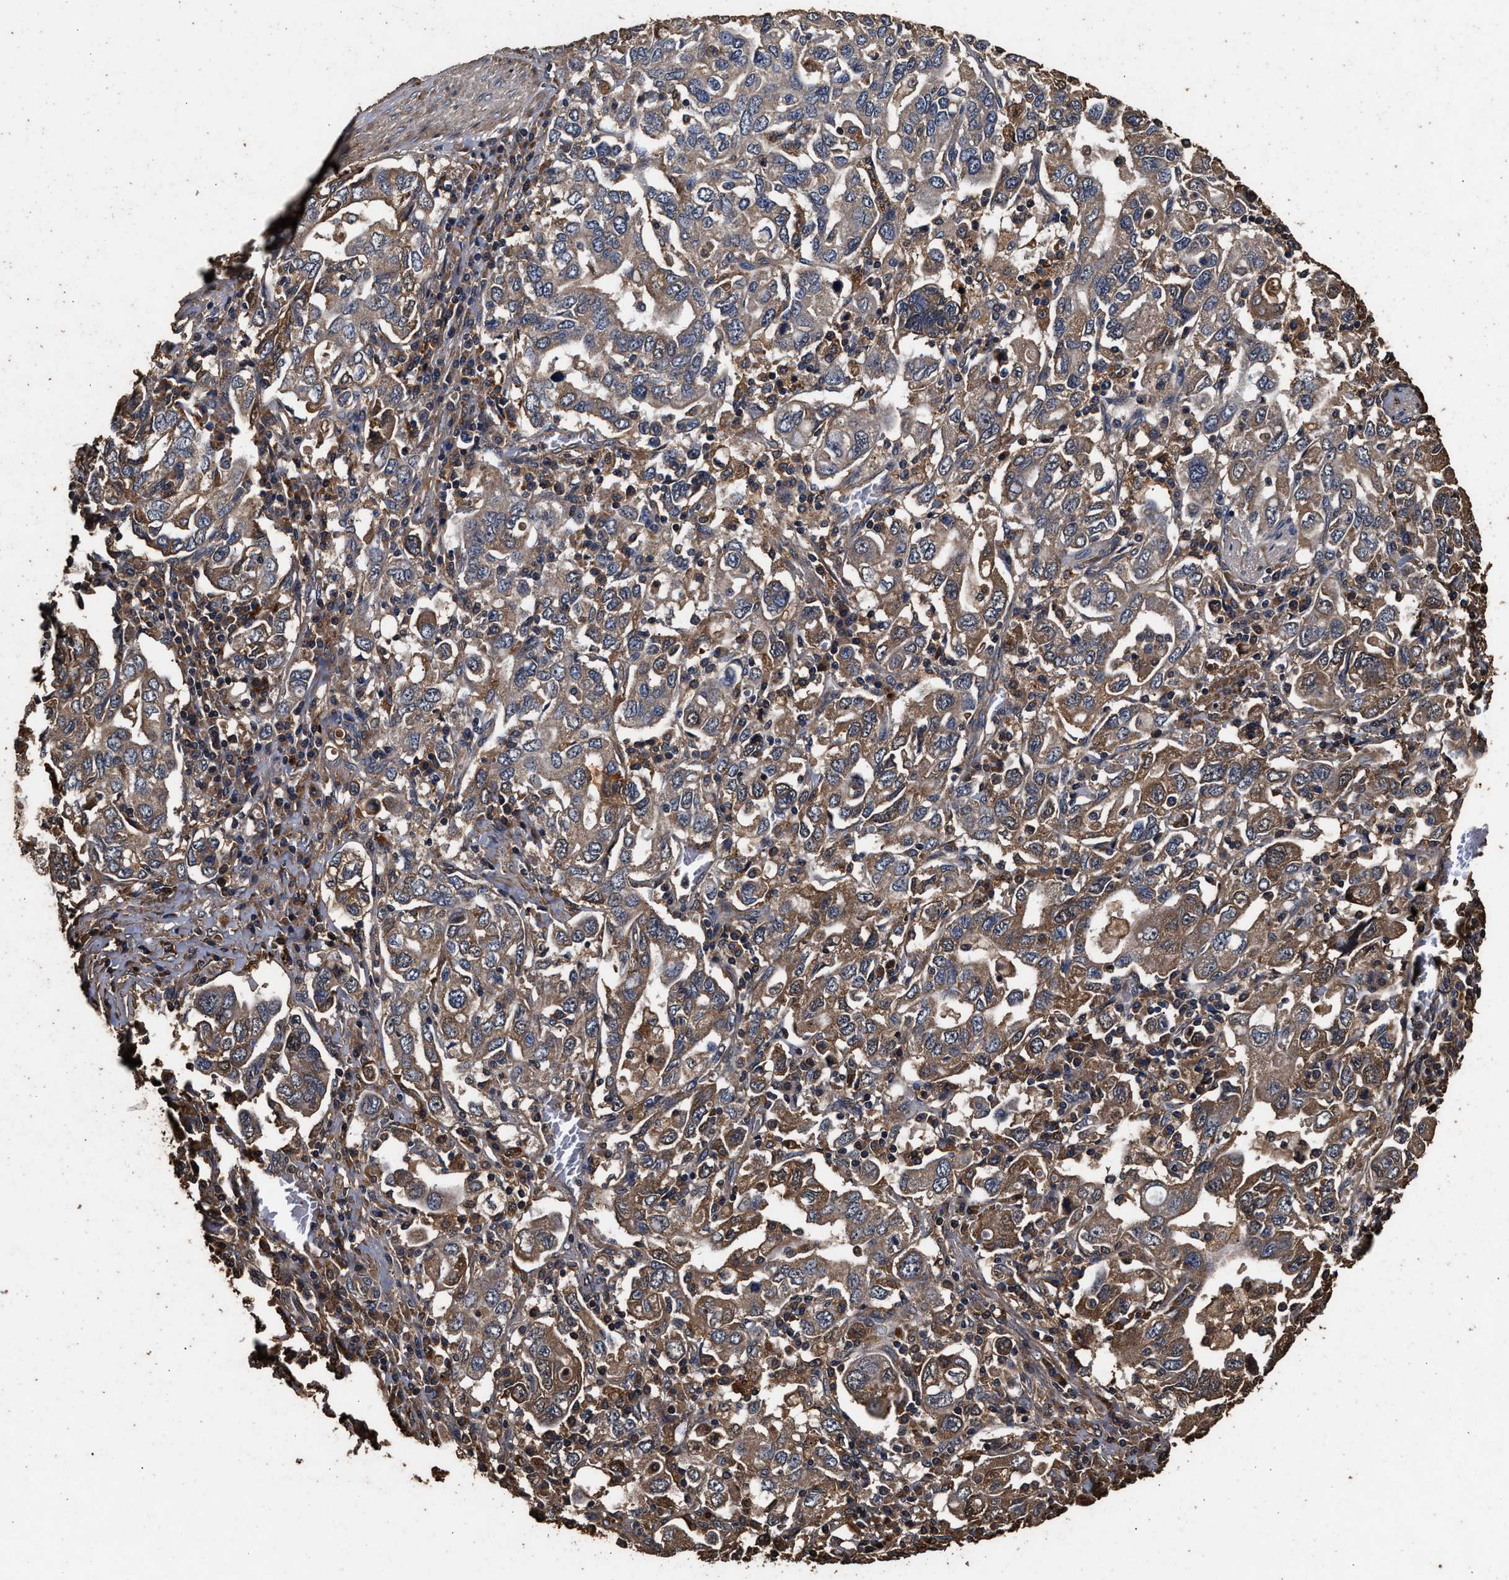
{"staining": {"intensity": "moderate", "quantity": ">75%", "location": "cytoplasmic/membranous"}, "tissue": "stomach cancer", "cell_type": "Tumor cells", "image_type": "cancer", "snomed": [{"axis": "morphology", "description": "Adenocarcinoma, NOS"}, {"axis": "topography", "description": "Stomach, upper"}], "caption": "Approximately >75% of tumor cells in adenocarcinoma (stomach) demonstrate moderate cytoplasmic/membranous protein staining as visualized by brown immunohistochemical staining.", "gene": "KYAT1", "patient": {"sex": "male", "age": 62}}